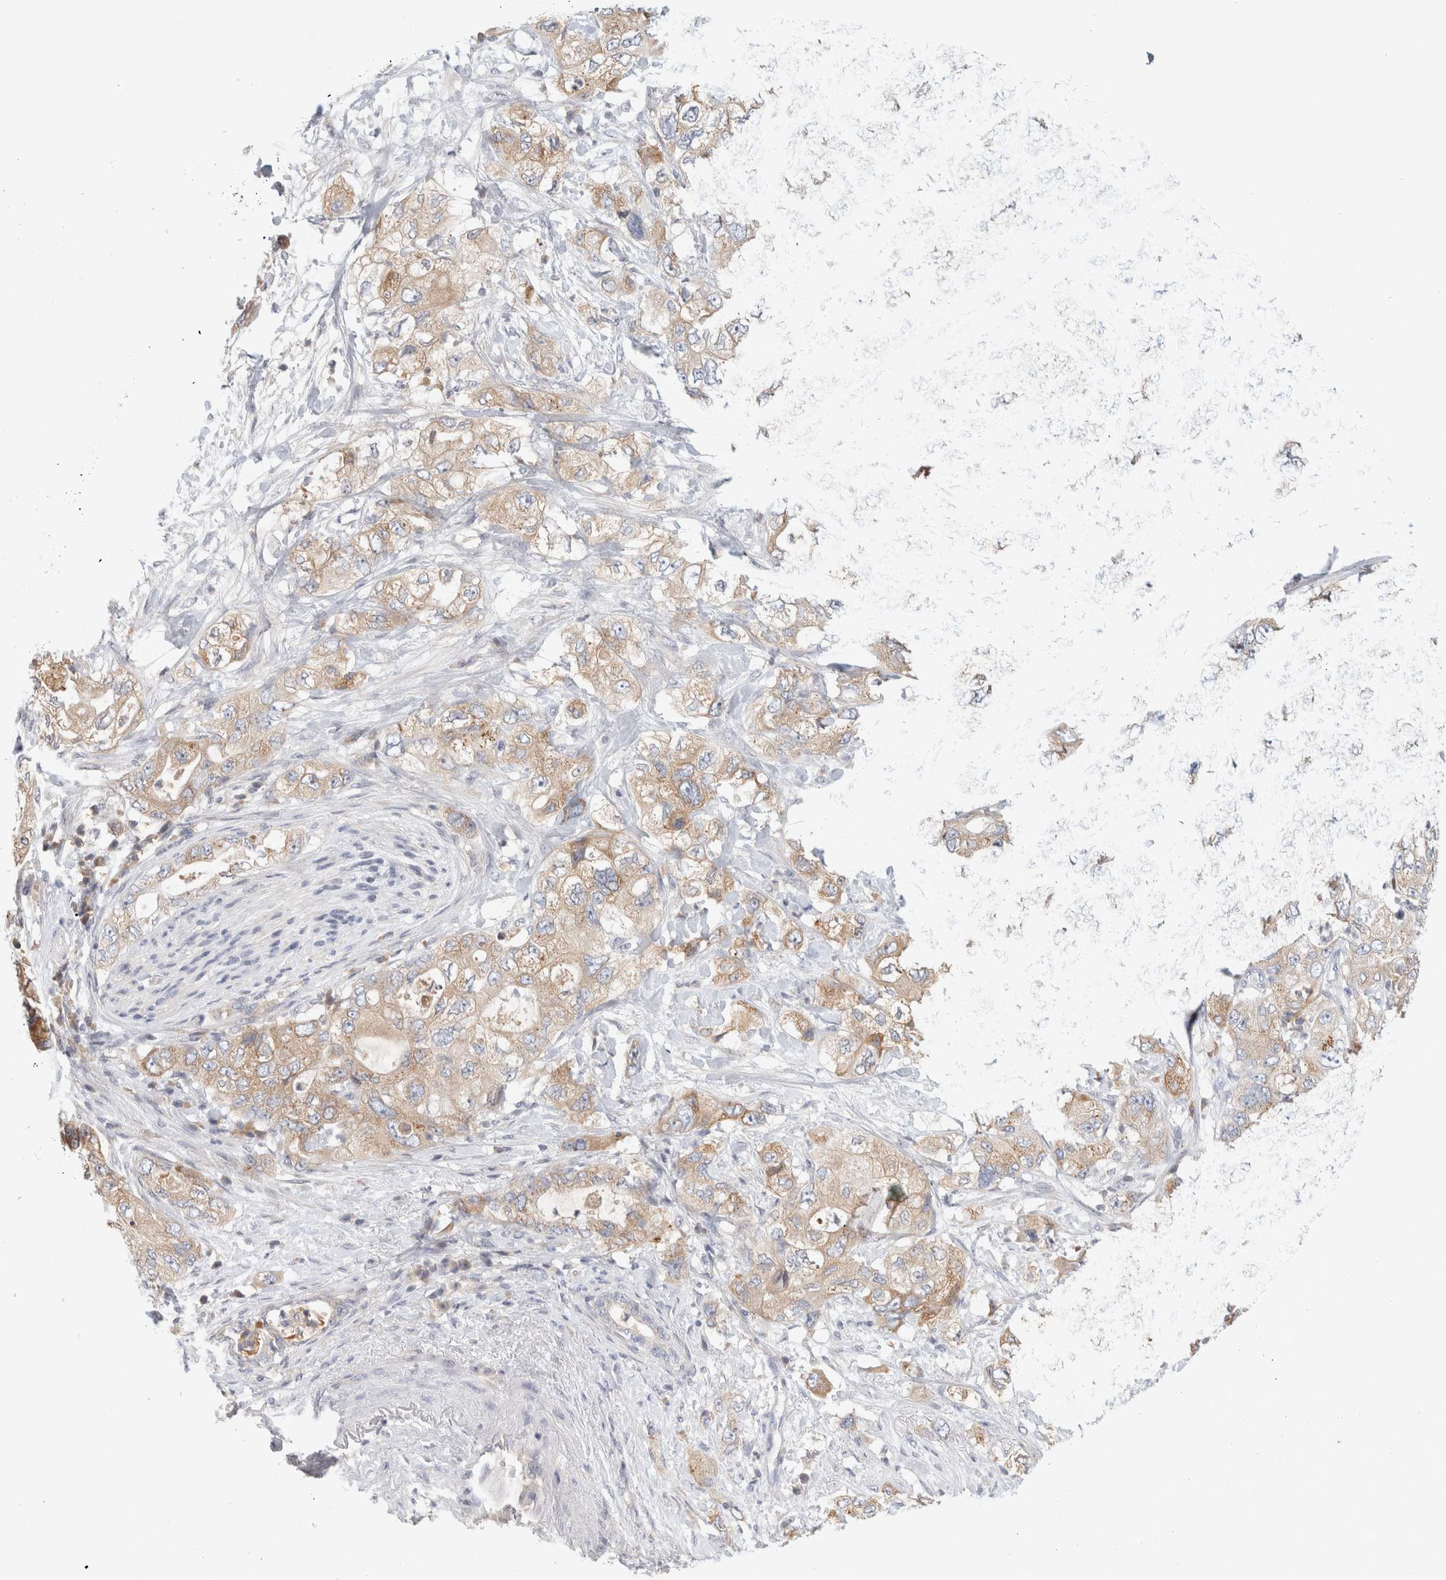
{"staining": {"intensity": "weak", "quantity": ">75%", "location": "cytoplasmic/membranous"}, "tissue": "pancreatic cancer", "cell_type": "Tumor cells", "image_type": "cancer", "snomed": [{"axis": "morphology", "description": "Adenocarcinoma, NOS"}, {"axis": "topography", "description": "Pancreas"}], "caption": "Immunohistochemistry (IHC) histopathology image of human pancreatic cancer stained for a protein (brown), which reveals low levels of weak cytoplasmic/membranous positivity in about >75% of tumor cells.", "gene": "STK31", "patient": {"sex": "female", "age": 73}}